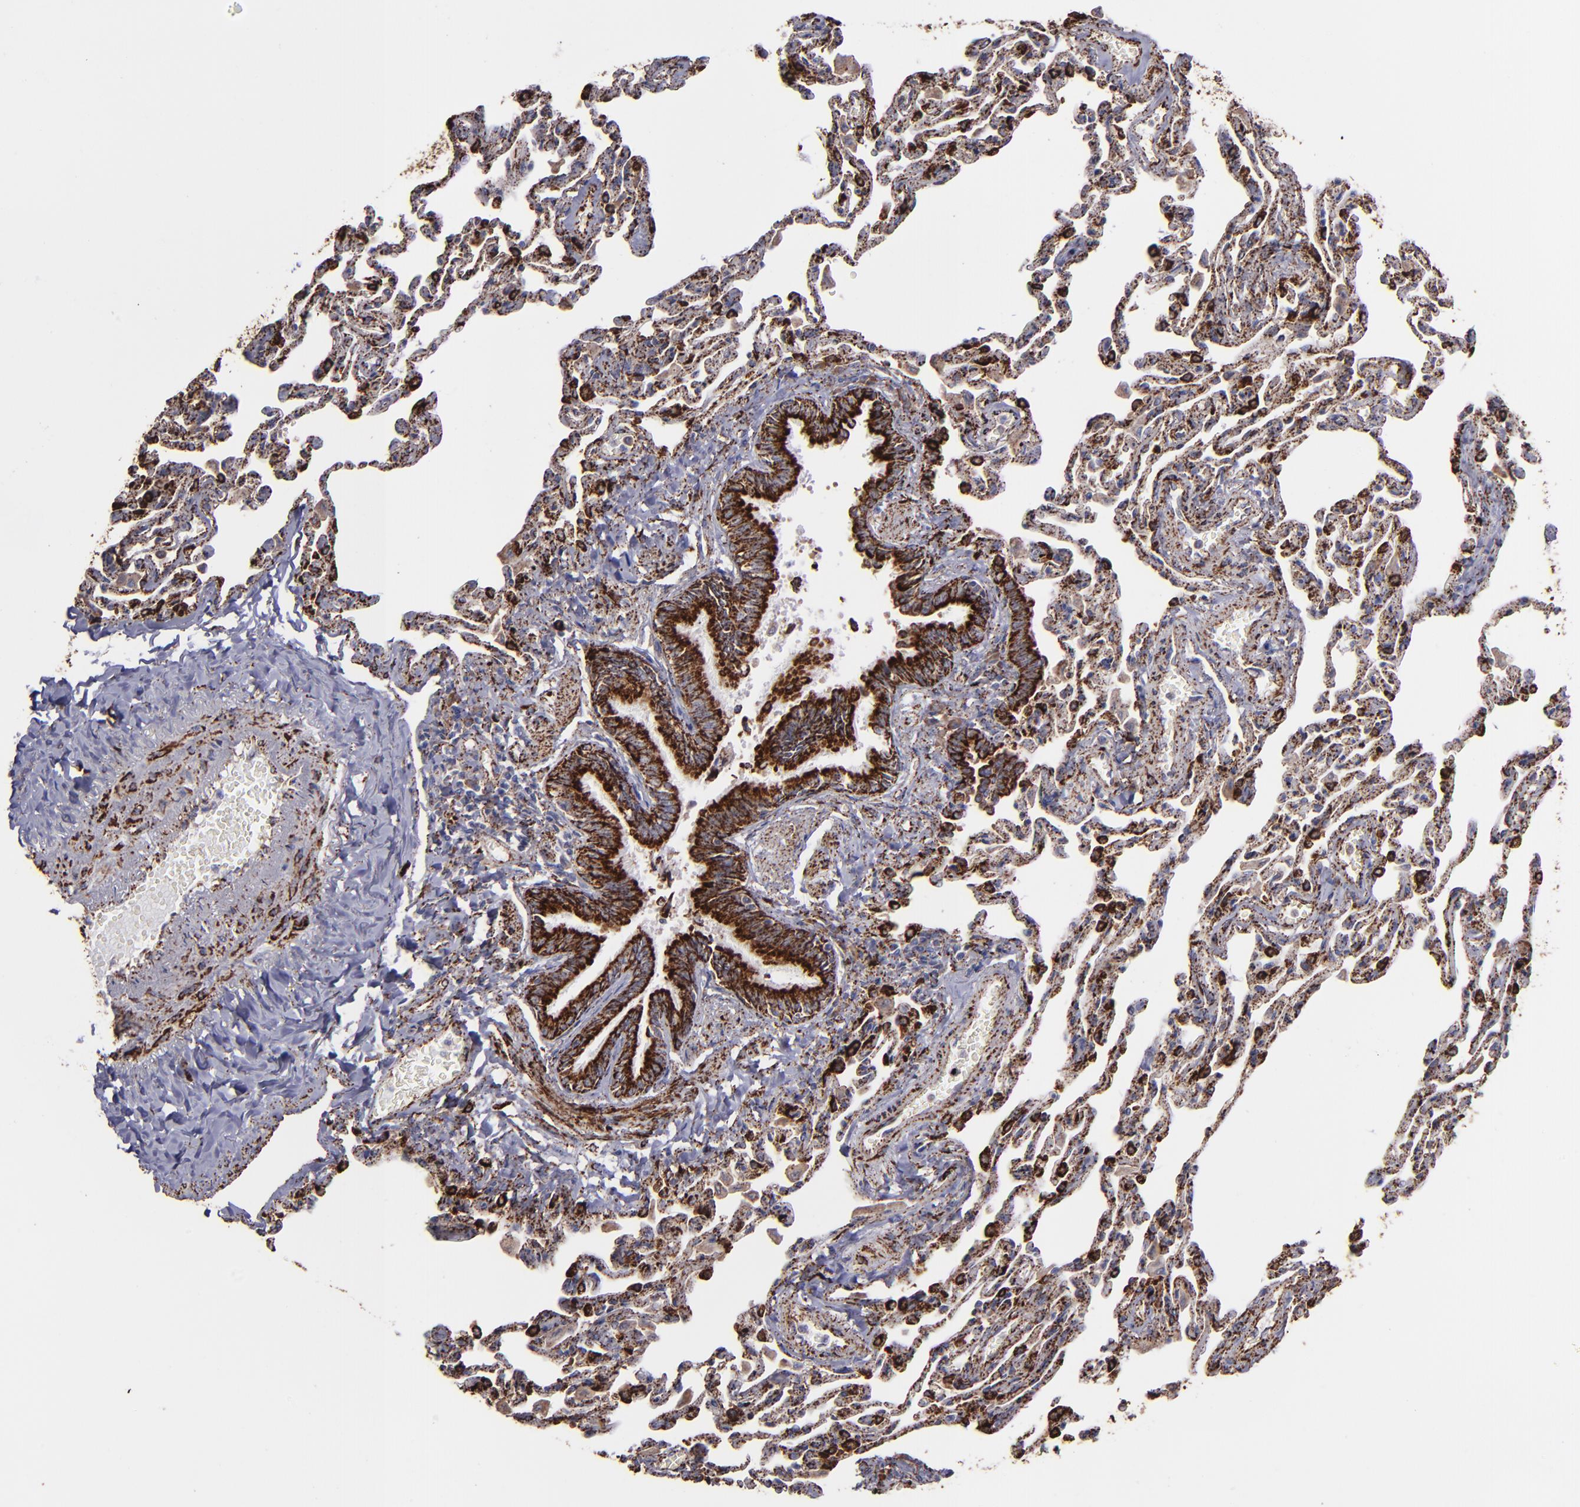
{"staining": {"intensity": "strong", "quantity": ">75%", "location": "cytoplasmic/membranous"}, "tissue": "bronchus", "cell_type": "Respiratory epithelial cells", "image_type": "normal", "snomed": [{"axis": "morphology", "description": "Normal tissue, NOS"}, {"axis": "topography", "description": "Lung"}], "caption": "Bronchus stained with DAB (3,3'-diaminobenzidine) IHC exhibits high levels of strong cytoplasmic/membranous positivity in about >75% of respiratory epithelial cells.", "gene": "MAOB", "patient": {"sex": "male", "age": 64}}